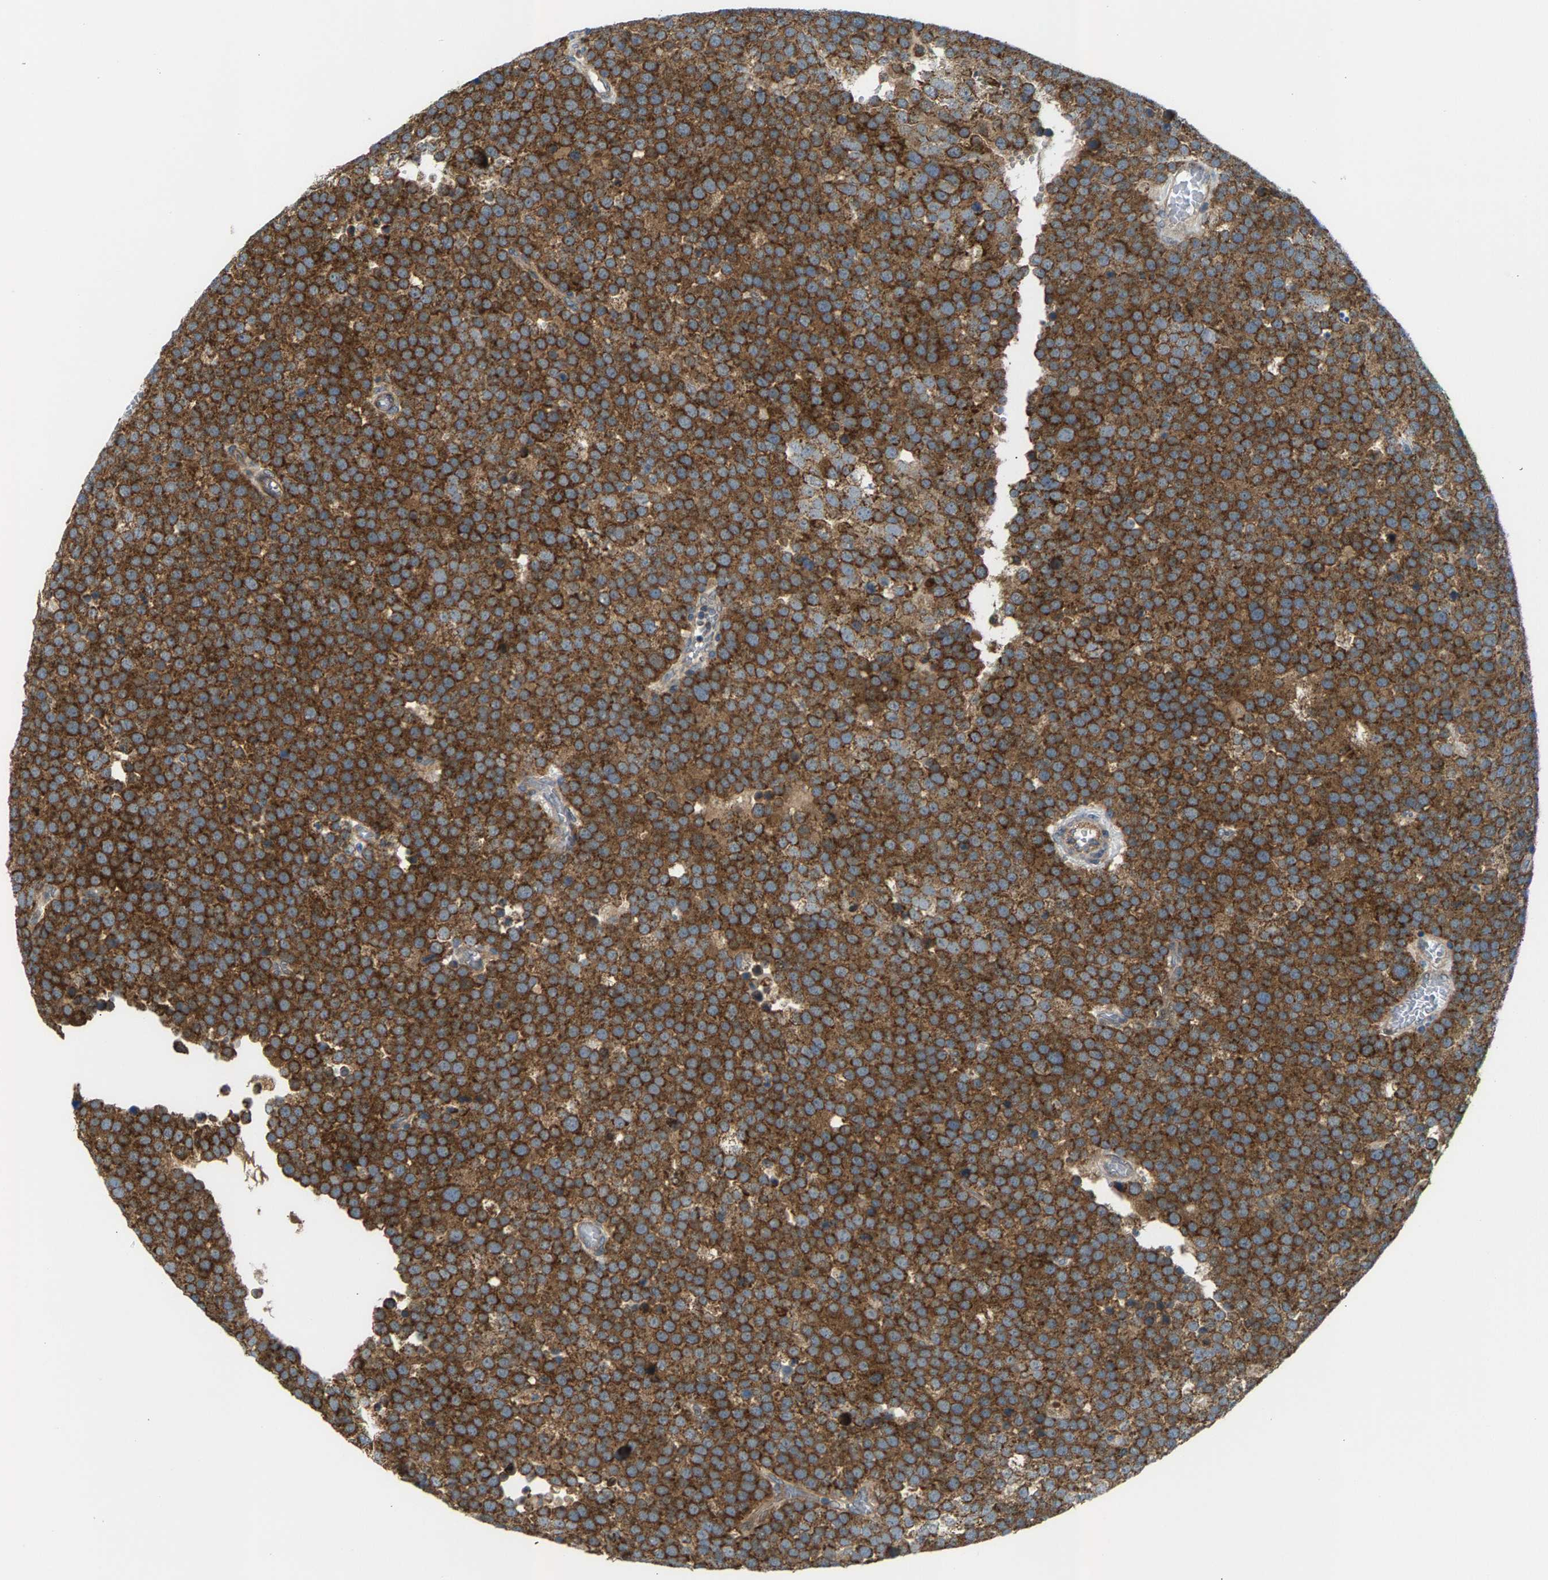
{"staining": {"intensity": "strong", "quantity": ">75%", "location": "cytoplasmic/membranous"}, "tissue": "testis cancer", "cell_type": "Tumor cells", "image_type": "cancer", "snomed": [{"axis": "morphology", "description": "Normal tissue, NOS"}, {"axis": "morphology", "description": "Seminoma, NOS"}, {"axis": "topography", "description": "Testis"}], "caption": "The photomicrograph demonstrates staining of testis cancer (seminoma), revealing strong cytoplasmic/membranous protein expression (brown color) within tumor cells.", "gene": "PDCL", "patient": {"sex": "male", "age": 71}}